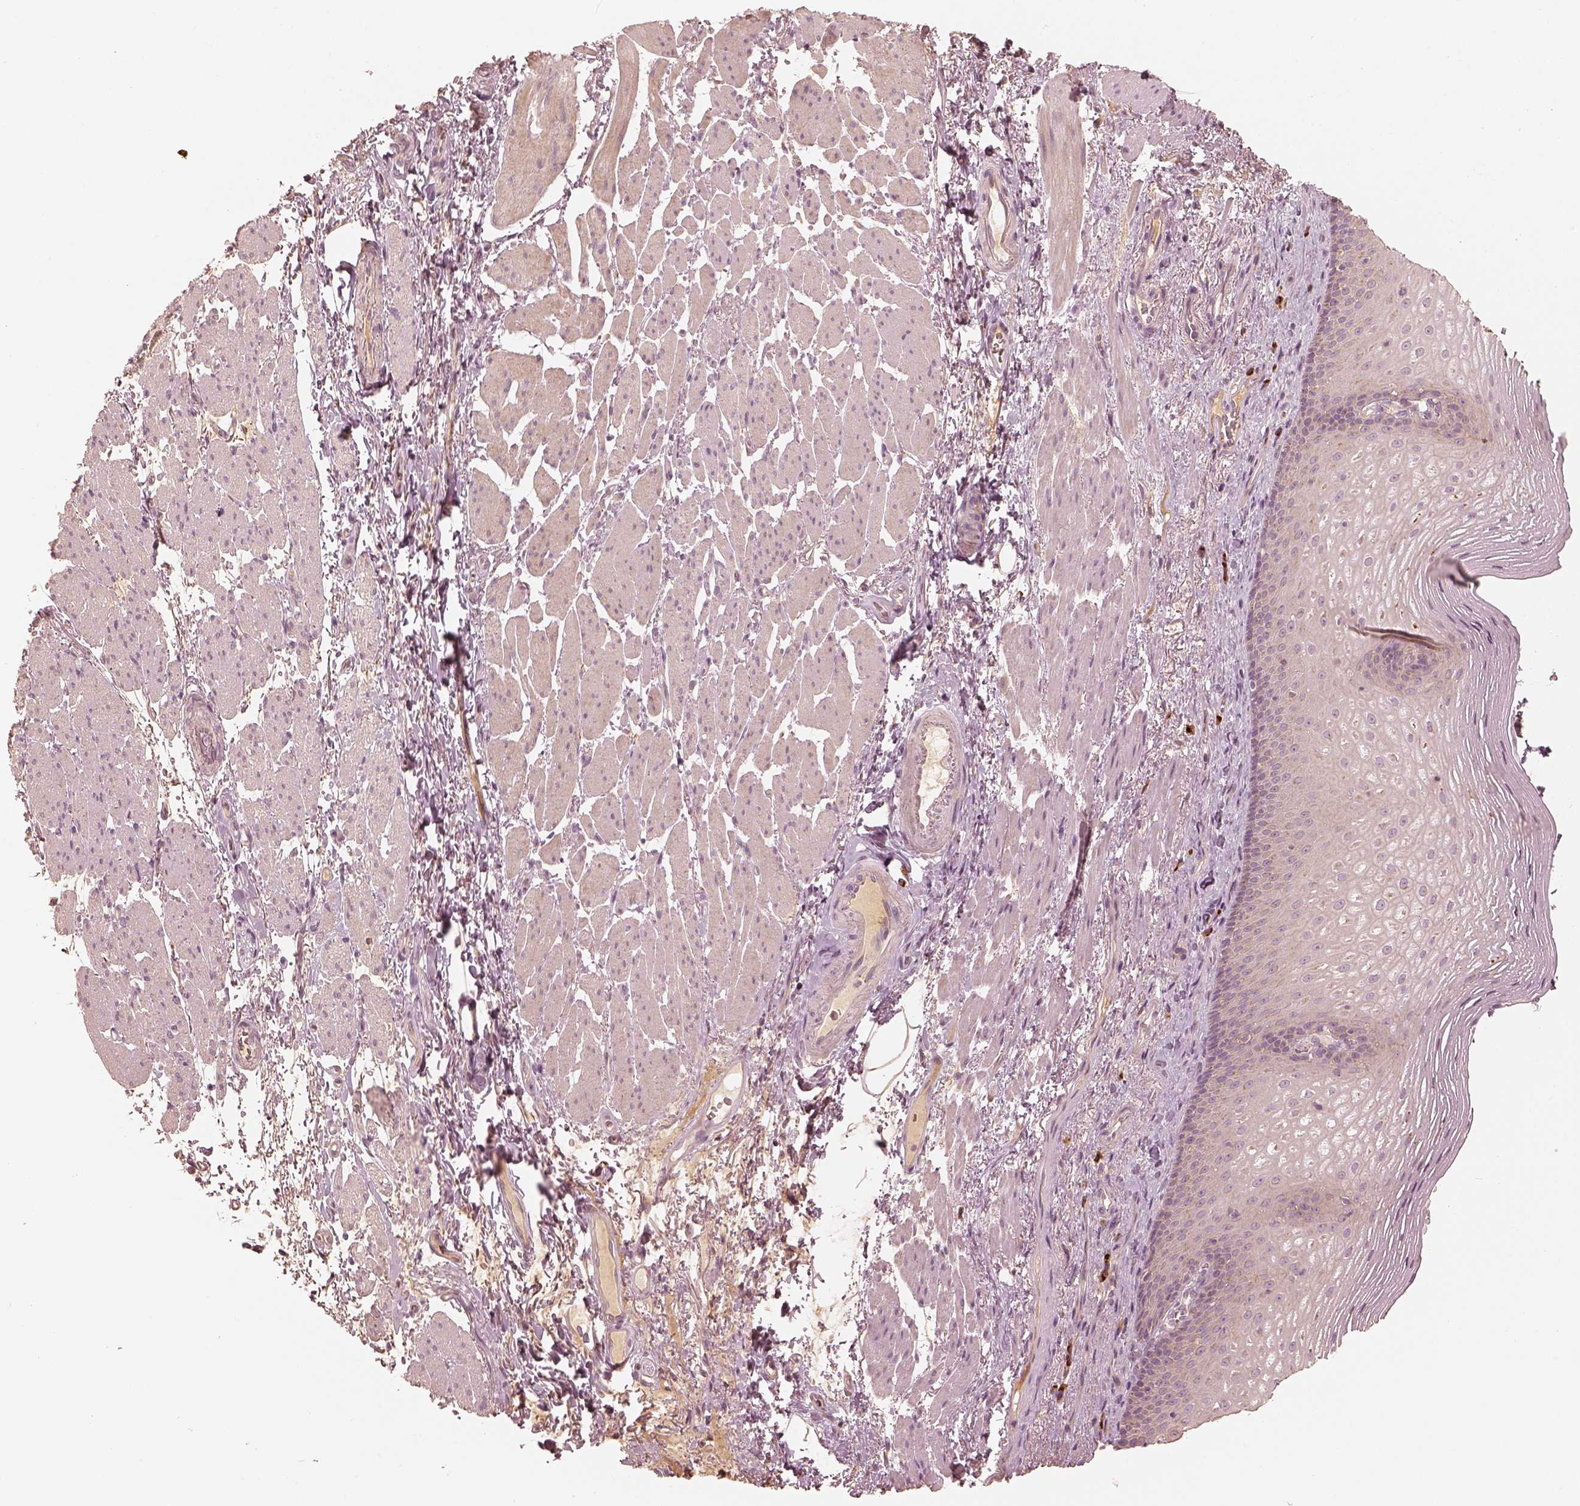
{"staining": {"intensity": "weak", "quantity": "<25%", "location": "cytoplasmic/membranous"}, "tissue": "esophagus", "cell_type": "Squamous epithelial cells", "image_type": "normal", "snomed": [{"axis": "morphology", "description": "Normal tissue, NOS"}, {"axis": "topography", "description": "Esophagus"}], "caption": "Human esophagus stained for a protein using immunohistochemistry (IHC) demonstrates no positivity in squamous epithelial cells.", "gene": "GORASP2", "patient": {"sex": "male", "age": 76}}